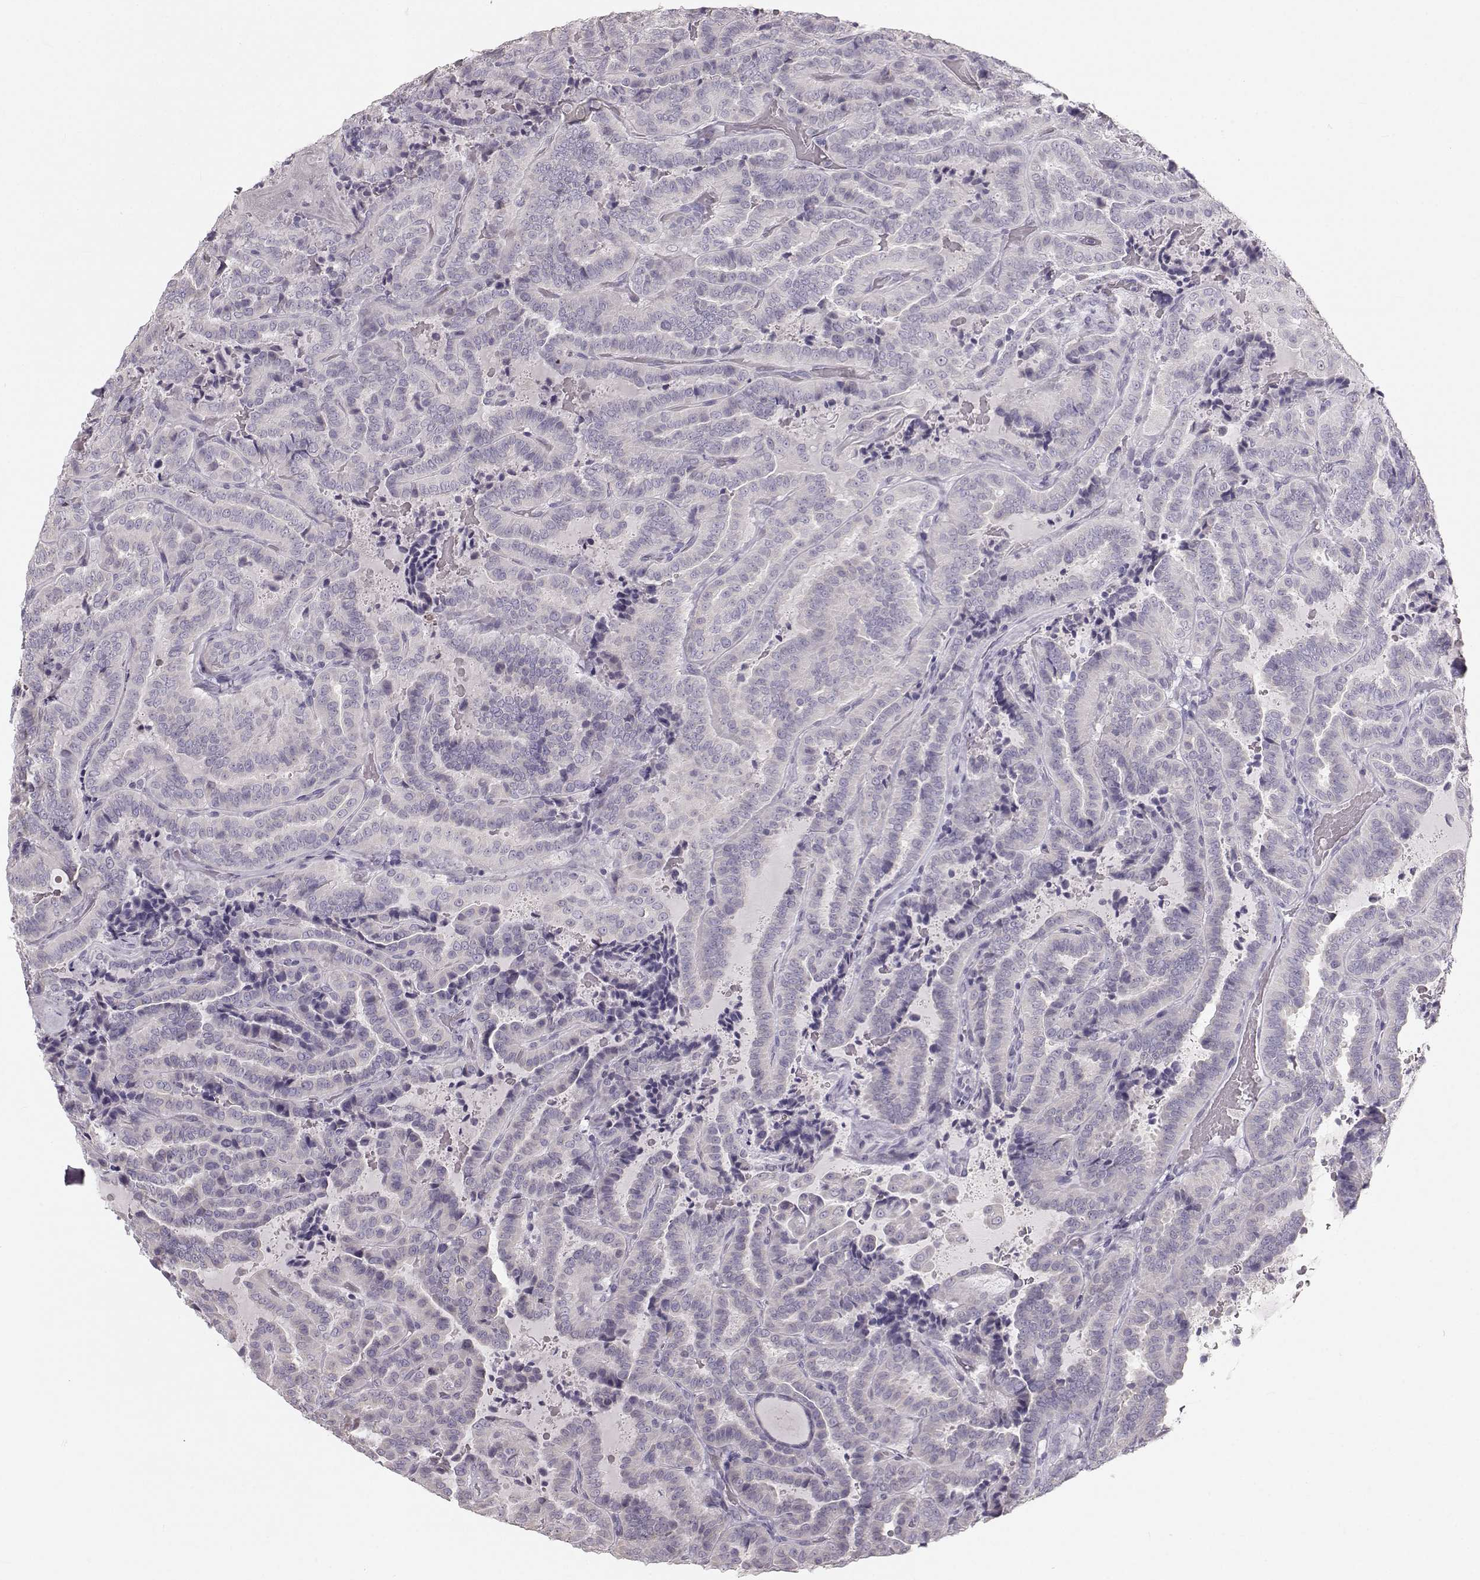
{"staining": {"intensity": "negative", "quantity": "none", "location": "none"}, "tissue": "thyroid cancer", "cell_type": "Tumor cells", "image_type": "cancer", "snomed": [{"axis": "morphology", "description": "Papillary adenocarcinoma, NOS"}, {"axis": "topography", "description": "Thyroid gland"}], "caption": "High power microscopy image of an immunohistochemistry (IHC) photomicrograph of thyroid cancer, revealing no significant positivity in tumor cells. (Brightfield microscopy of DAB immunohistochemistry at high magnification).", "gene": "OIP5", "patient": {"sex": "female", "age": 39}}